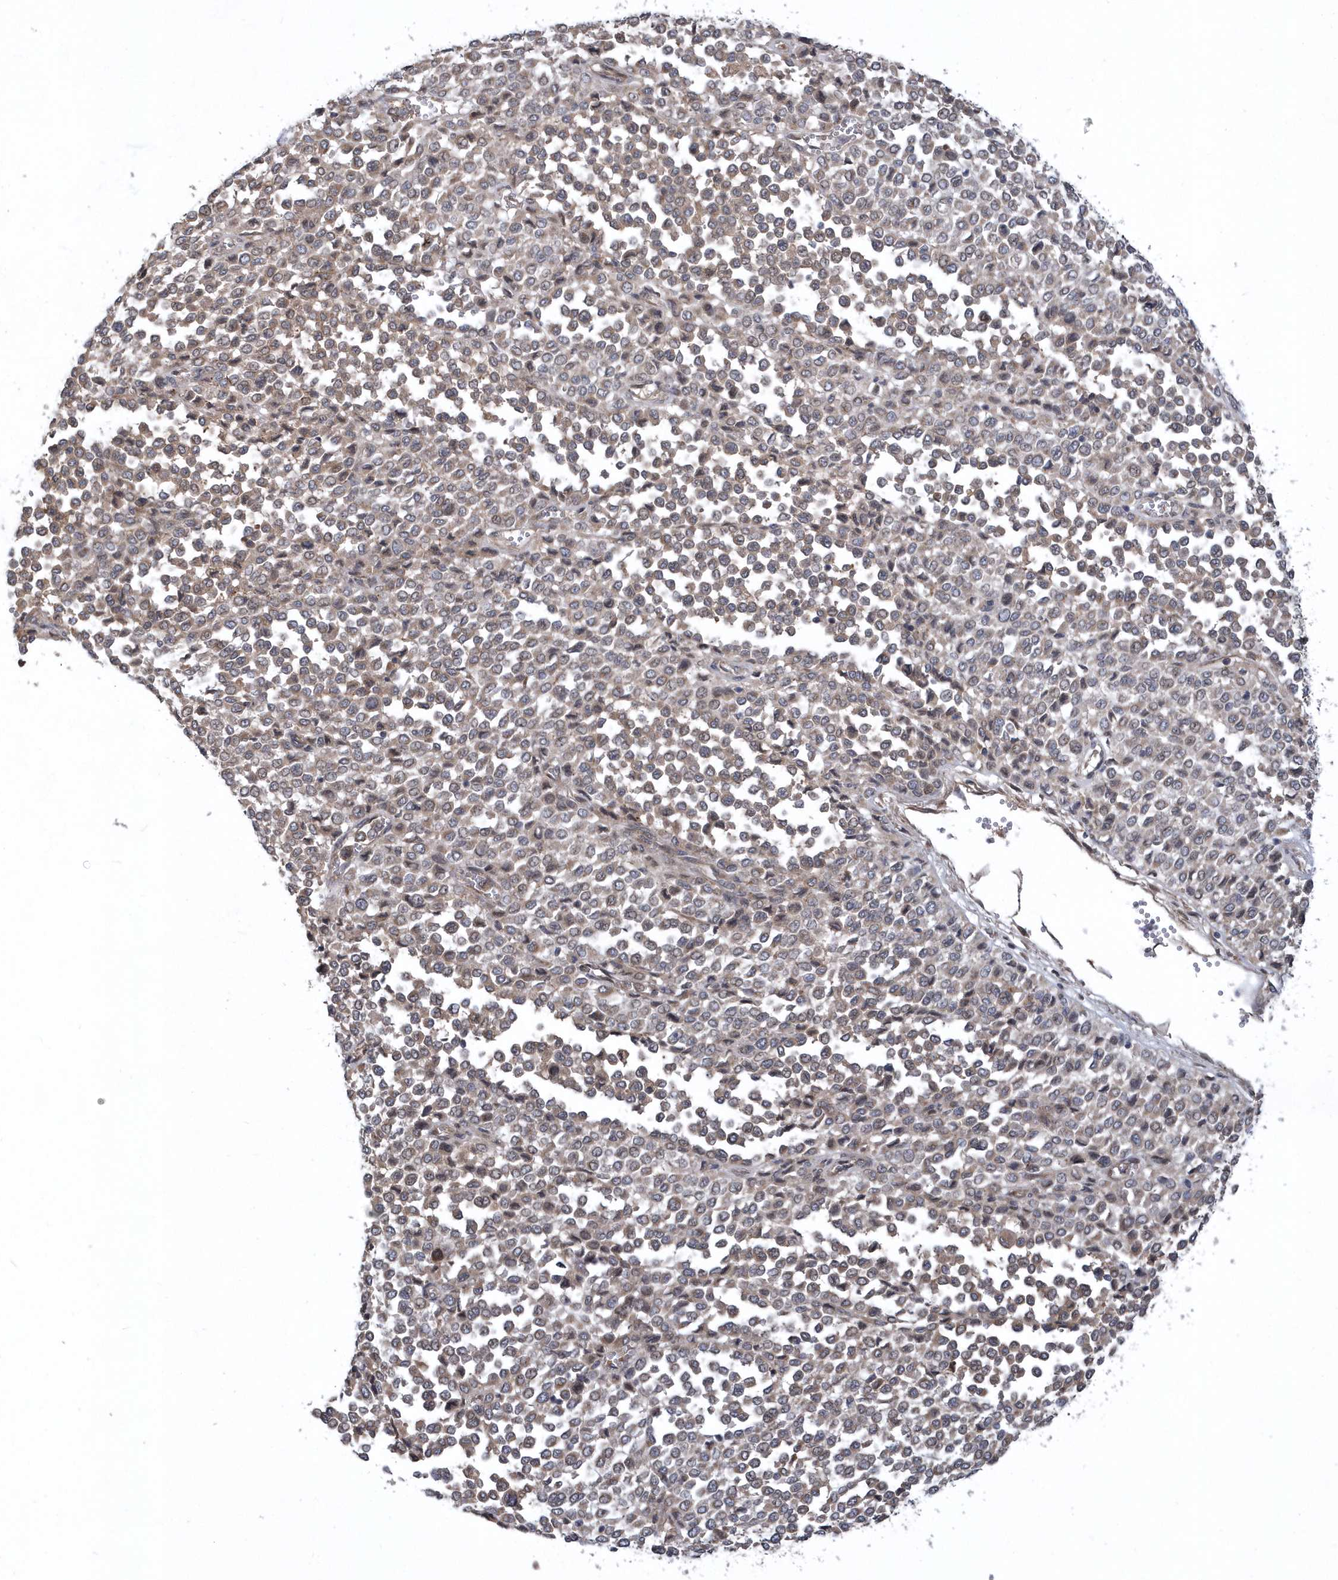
{"staining": {"intensity": "weak", "quantity": "<25%", "location": "cytoplasmic/membranous"}, "tissue": "melanoma", "cell_type": "Tumor cells", "image_type": "cancer", "snomed": [{"axis": "morphology", "description": "Malignant melanoma, Metastatic site"}, {"axis": "topography", "description": "Pancreas"}], "caption": "This is an immunohistochemistry (IHC) image of malignant melanoma (metastatic site). There is no expression in tumor cells.", "gene": "HMGCS1", "patient": {"sex": "female", "age": 30}}